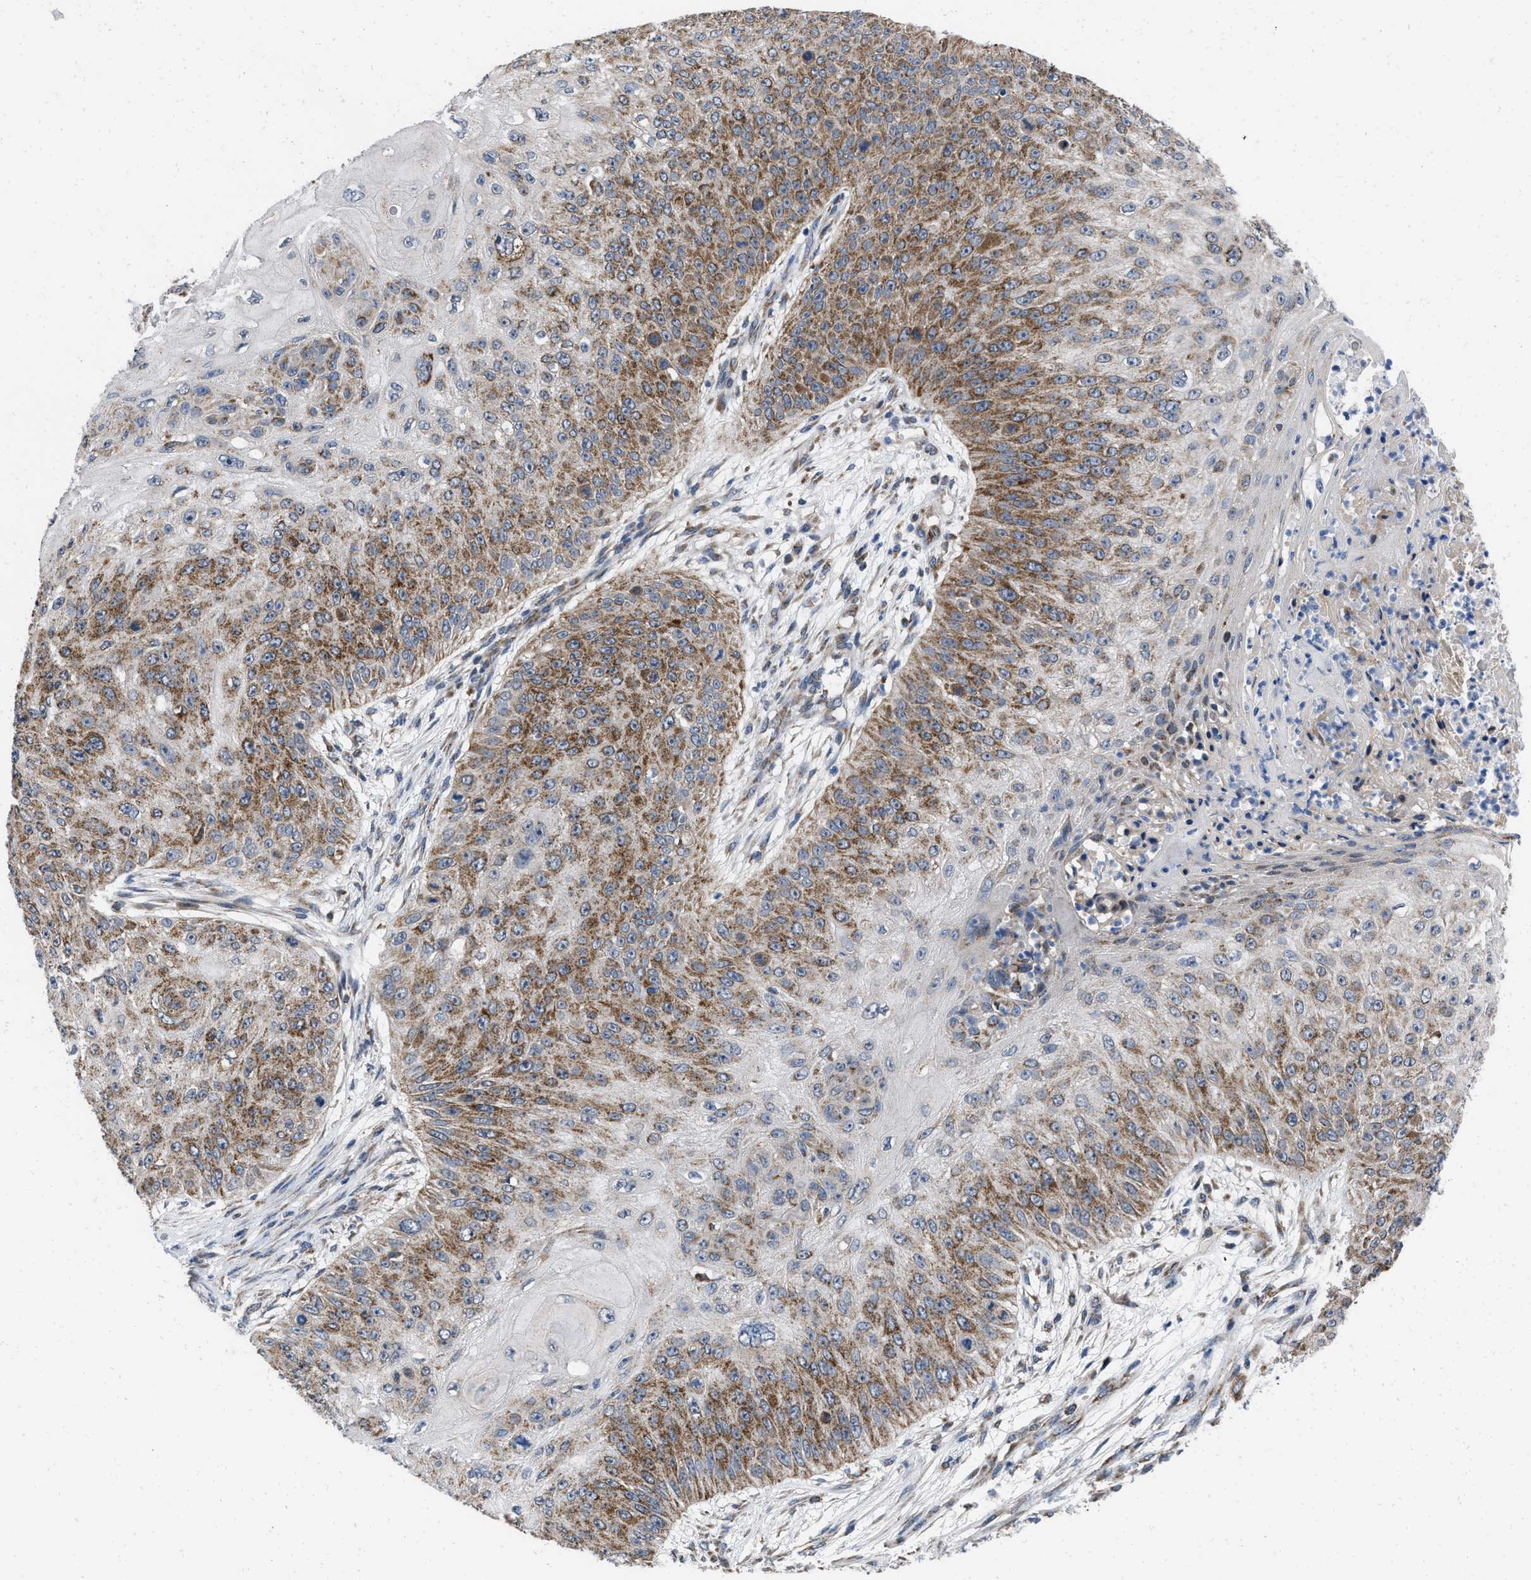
{"staining": {"intensity": "moderate", "quantity": ">75%", "location": "cytoplasmic/membranous"}, "tissue": "skin cancer", "cell_type": "Tumor cells", "image_type": "cancer", "snomed": [{"axis": "morphology", "description": "Squamous cell carcinoma, NOS"}, {"axis": "topography", "description": "Skin"}], "caption": "The histopathology image exhibits staining of squamous cell carcinoma (skin), revealing moderate cytoplasmic/membranous protein expression (brown color) within tumor cells.", "gene": "AKAP1", "patient": {"sex": "female", "age": 80}}